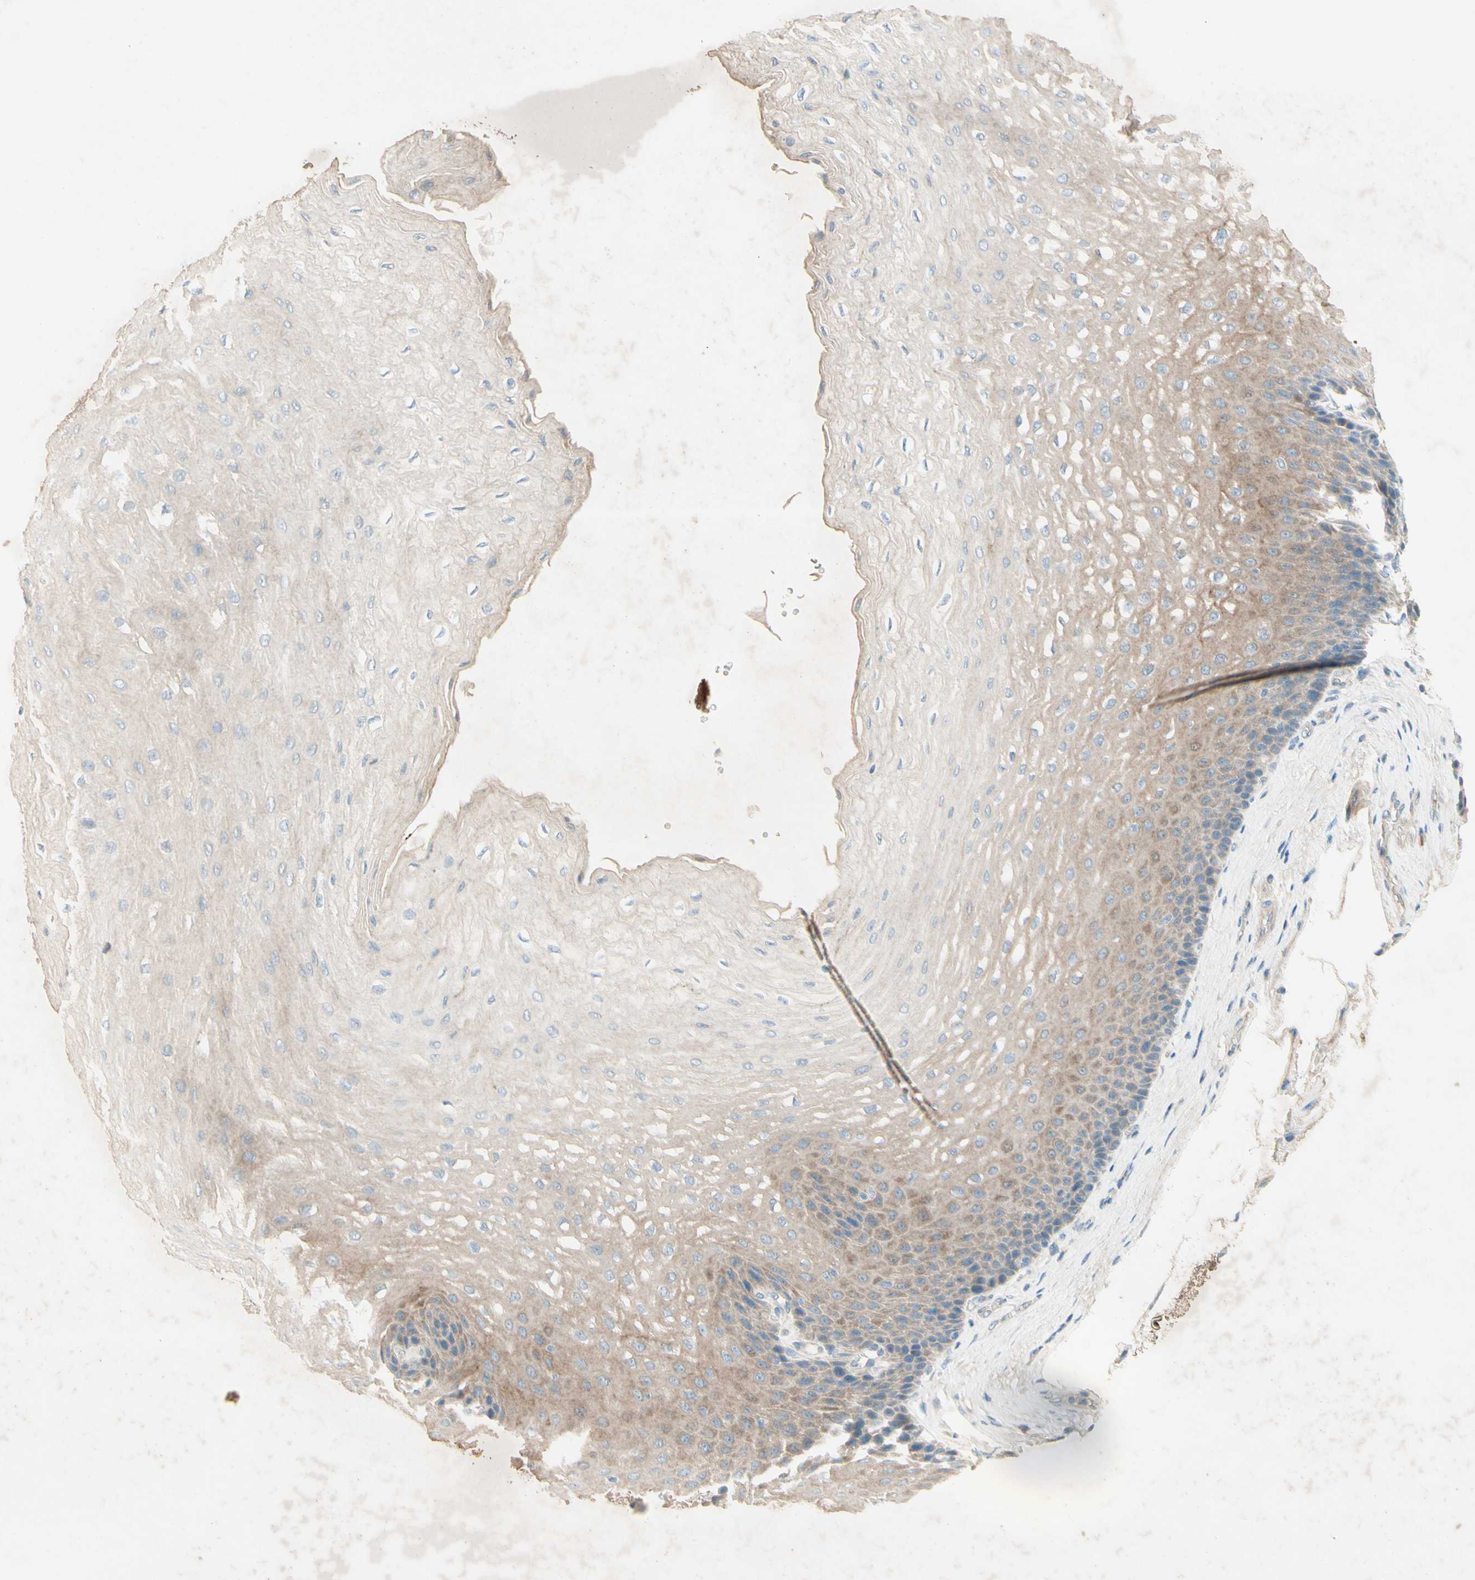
{"staining": {"intensity": "weak", "quantity": ">75%", "location": "cytoplasmic/membranous"}, "tissue": "esophagus", "cell_type": "Squamous epithelial cells", "image_type": "normal", "snomed": [{"axis": "morphology", "description": "Normal tissue, NOS"}, {"axis": "topography", "description": "Esophagus"}], "caption": "A high-resolution photomicrograph shows immunohistochemistry (IHC) staining of unremarkable esophagus, which shows weak cytoplasmic/membranous staining in about >75% of squamous epithelial cells. The staining is performed using DAB brown chromogen to label protein expression. The nuclei are counter-stained blue using hematoxylin.", "gene": "IL2", "patient": {"sex": "female", "age": 72}}